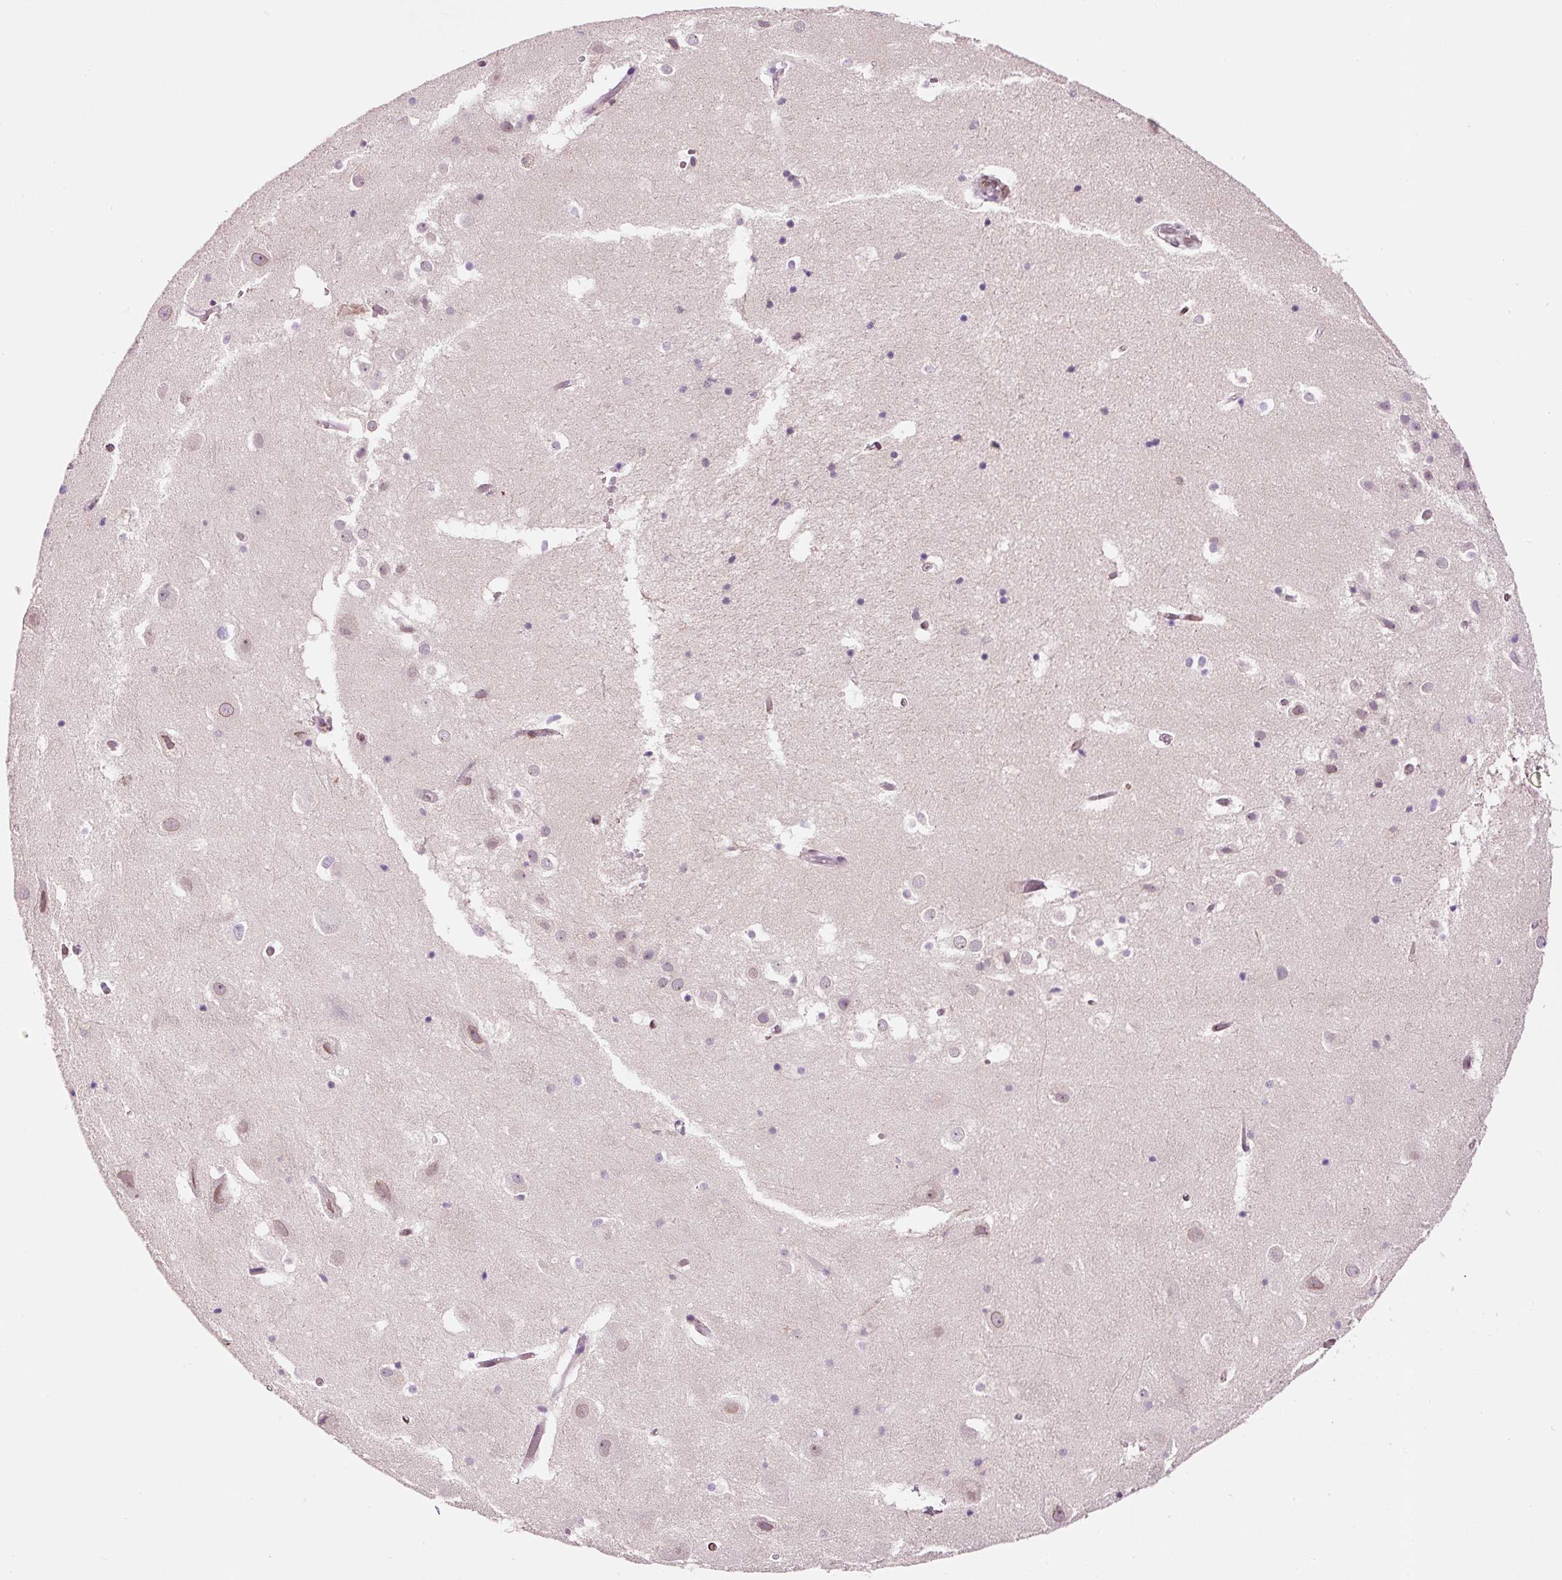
{"staining": {"intensity": "negative", "quantity": "none", "location": "none"}, "tissue": "hippocampus", "cell_type": "Glial cells", "image_type": "normal", "snomed": [{"axis": "morphology", "description": "Normal tissue, NOS"}, {"axis": "topography", "description": "Hippocampus"}], "caption": "The histopathology image shows no significant expression in glial cells of hippocampus. (IHC, brightfield microscopy, high magnification).", "gene": "ZNF224", "patient": {"sex": "female", "age": 52}}